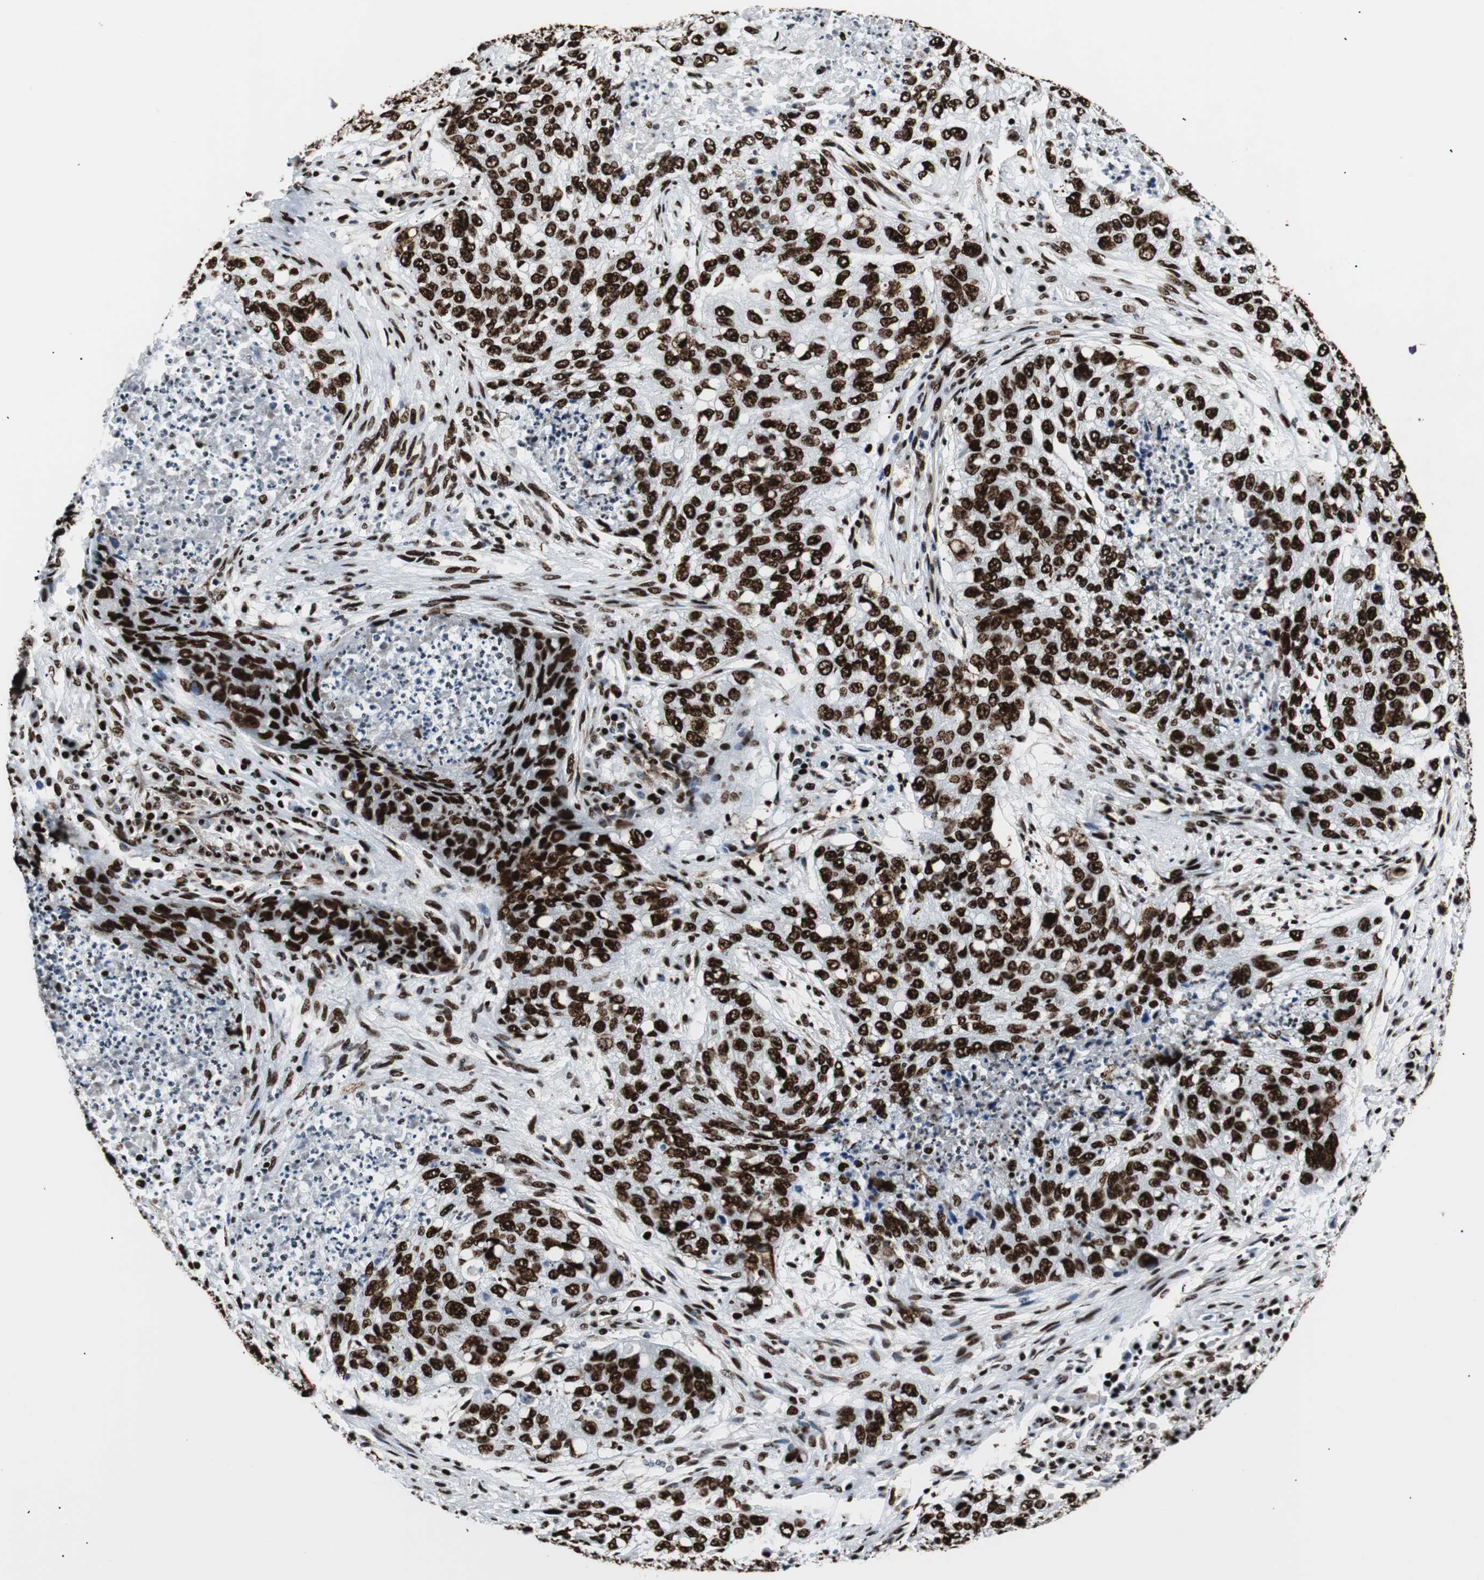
{"staining": {"intensity": "strong", "quantity": ">75%", "location": "nuclear"}, "tissue": "lung cancer", "cell_type": "Tumor cells", "image_type": "cancer", "snomed": [{"axis": "morphology", "description": "Squamous cell carcinoma, NOS"}, {"axis": "topography", "description": "Lung"}], "caption": "Immunohistochemistry (IHC) photomicrograph of neoplastic tissue: lung cancer stained using IHC displays high levels of strong protein expression localized specifically in the nuclear of tumor cells, appearing as a nuclear brown color.", "gene": "NCL", "patient": {"sex": "female", "age": 63}}